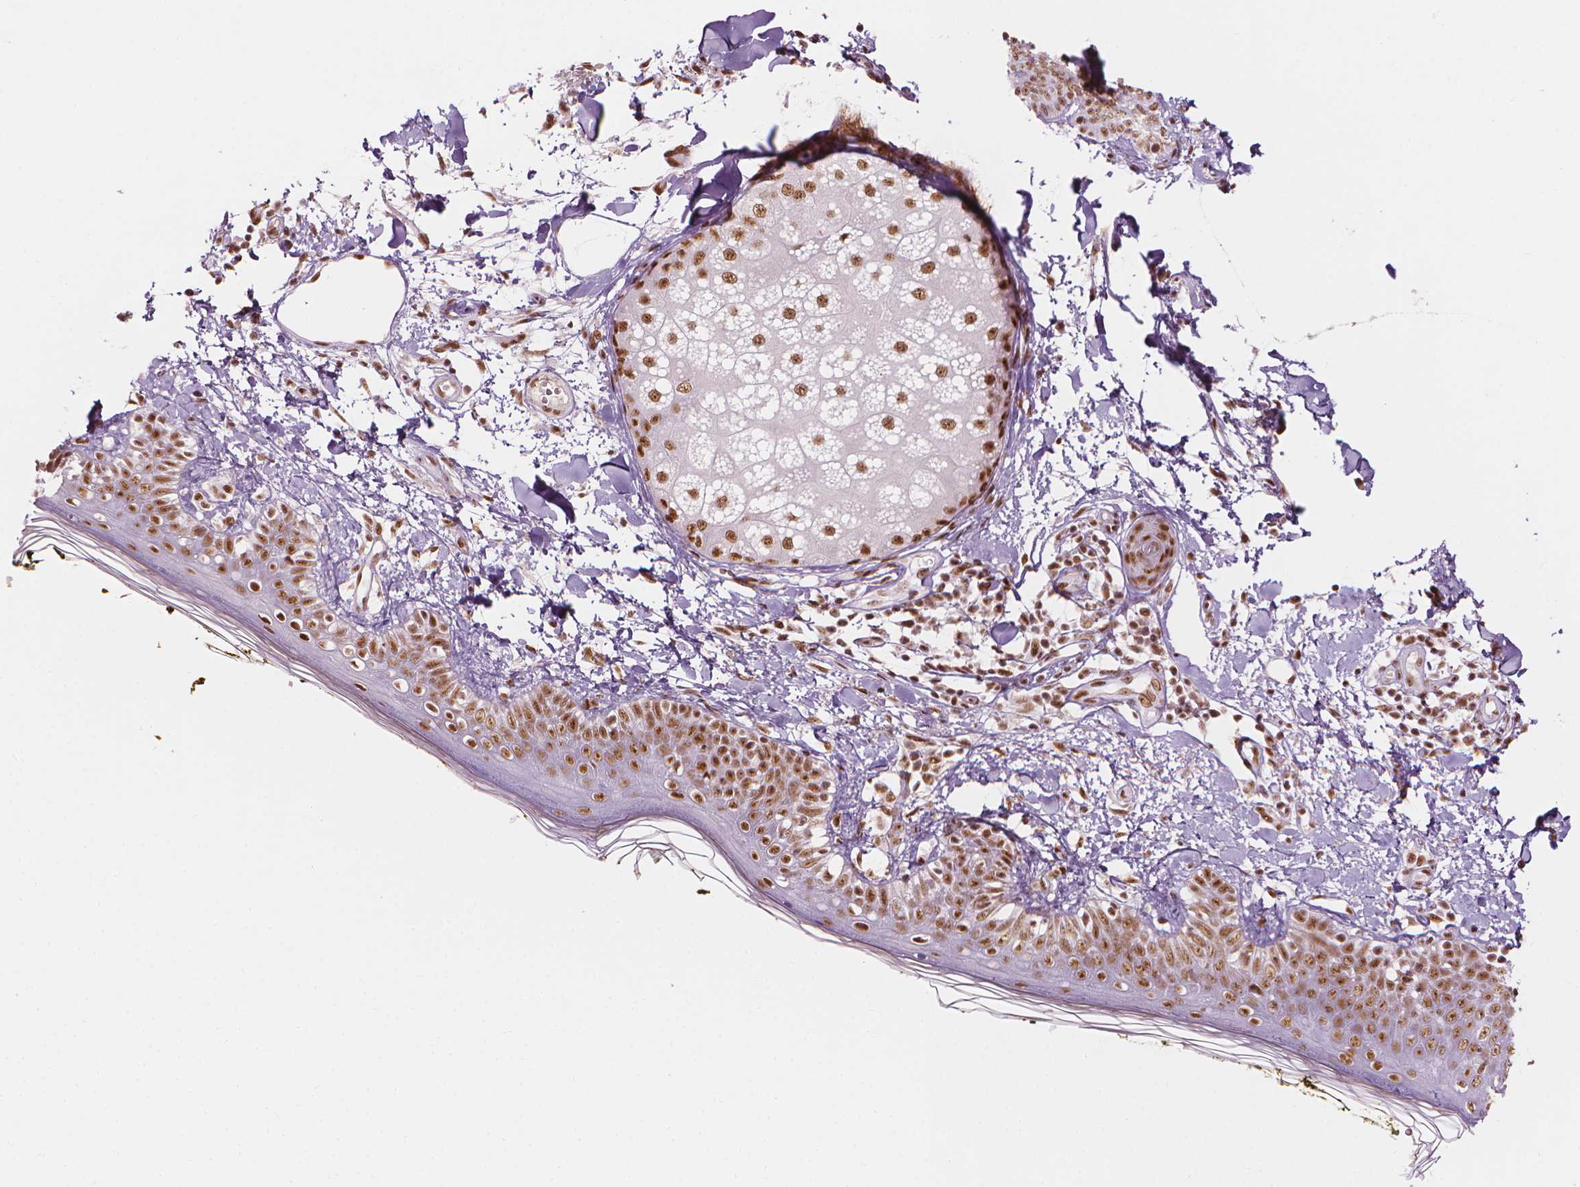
{"staining": {"intensity": "moderate", "quantity": ">75%", "location": "nuclear"}, "tissue": "skin", "cell_type": "Fibroblasts", "image_type": "normal", "snomed": [{"axis": "morphology", "description": "Normal tissue, NOS"}, {"axis": "topography", "description": "Skin"}], "caption": "Immunohistochemical staining of unremarkable human skin shows >75% levels of moderate nuclear protein positivity in approximately >75% of fibroblasts.", "gene": "ELF2", "patient": {"sex": "male", "age": 76}}